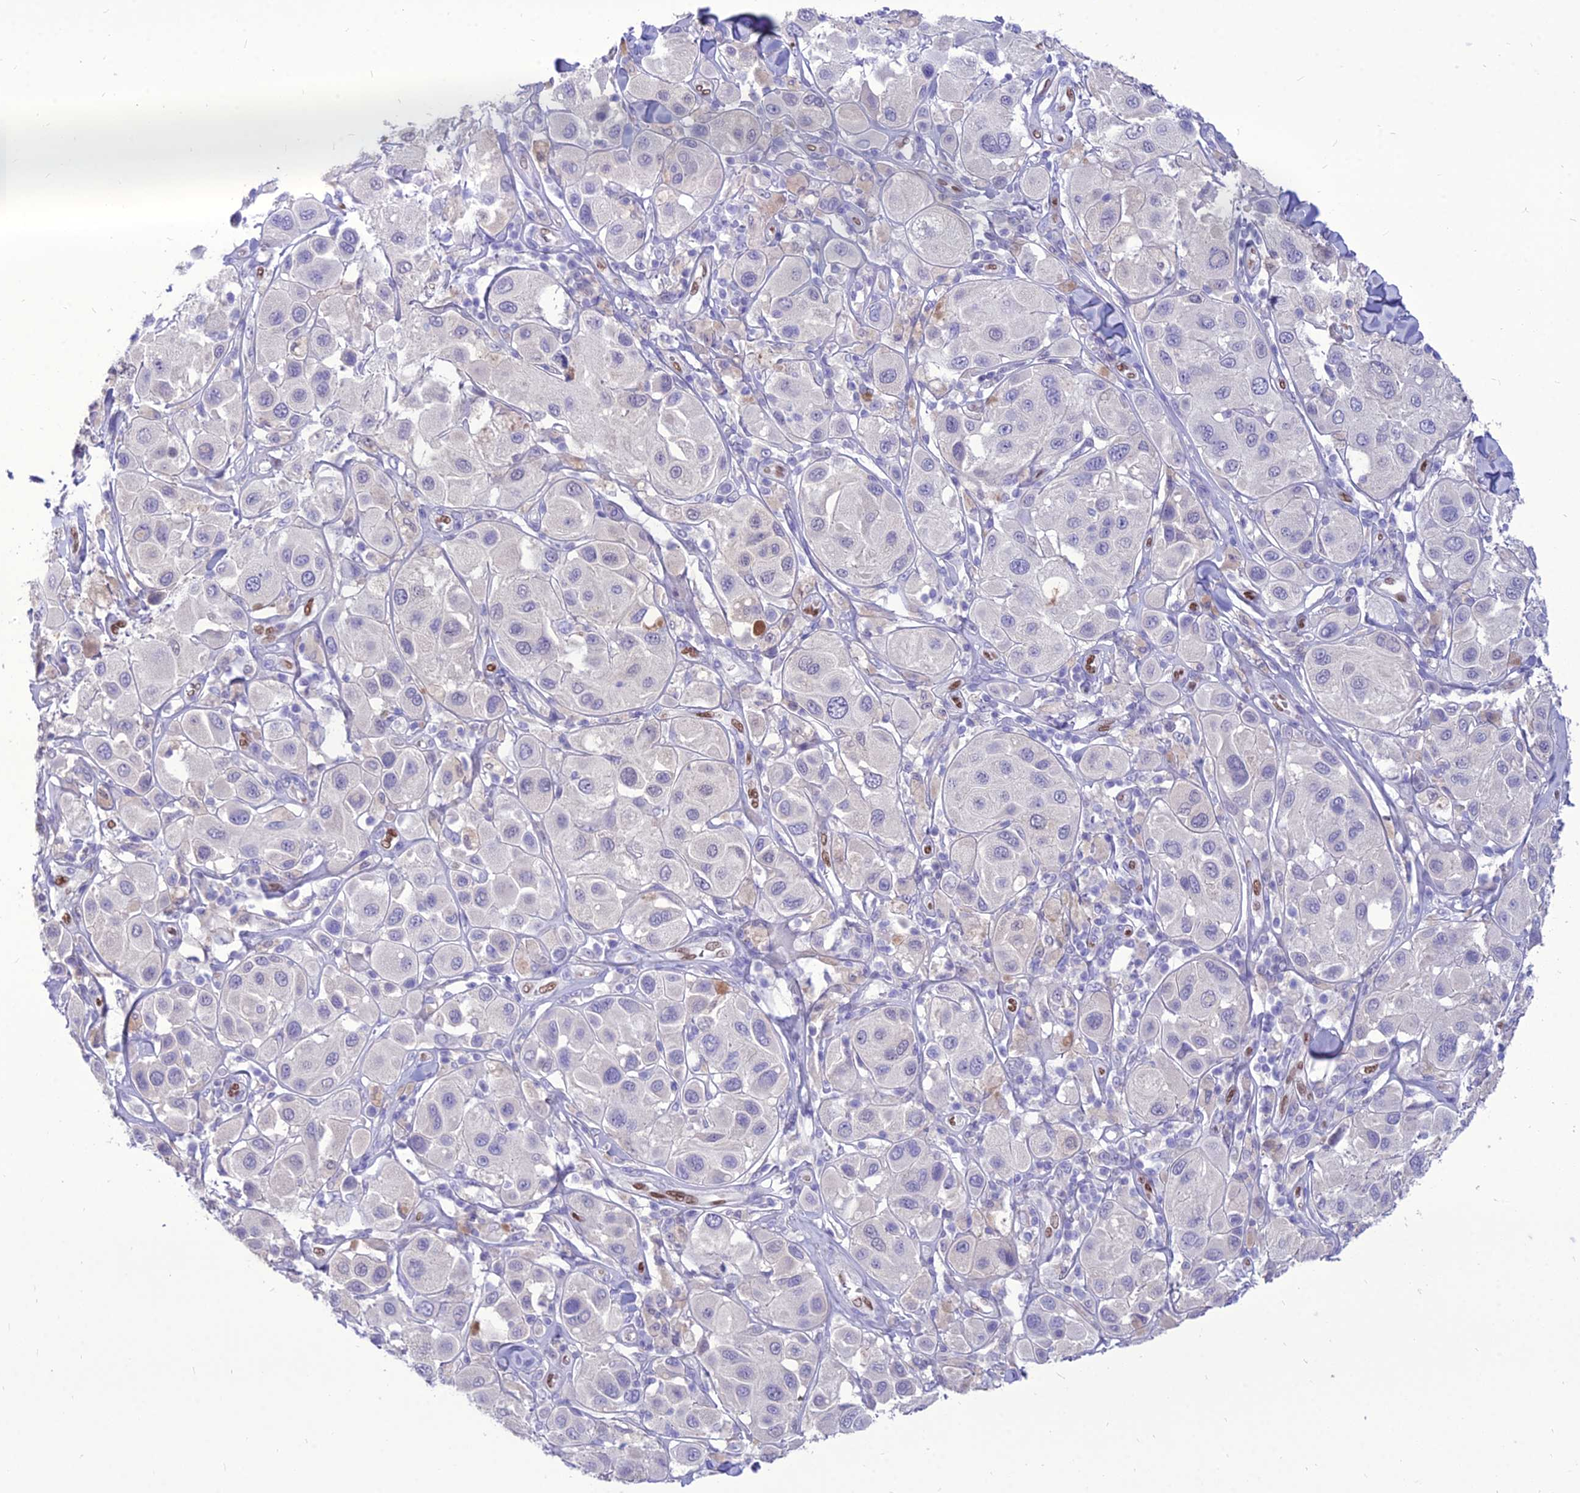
{"staining": {"intensity": "negative", "quantity": "none", "location": "none"}, "tissue": "melanoma", "cell_type": "Tumor cells", "image_type": "cancer", "snomed": [{"axis": "morphology", "description": "Malignant melanoma, Metastatic site"}, {"axis": "topography", "description": "Skin"}], "caption": "DAB immunohistochemical staining of human malignant melanoma (metastatic site) reveals no significant staining in tumor cells.", "gene": "NOVA2", "patient": {"sex": "male", "age": 41}}